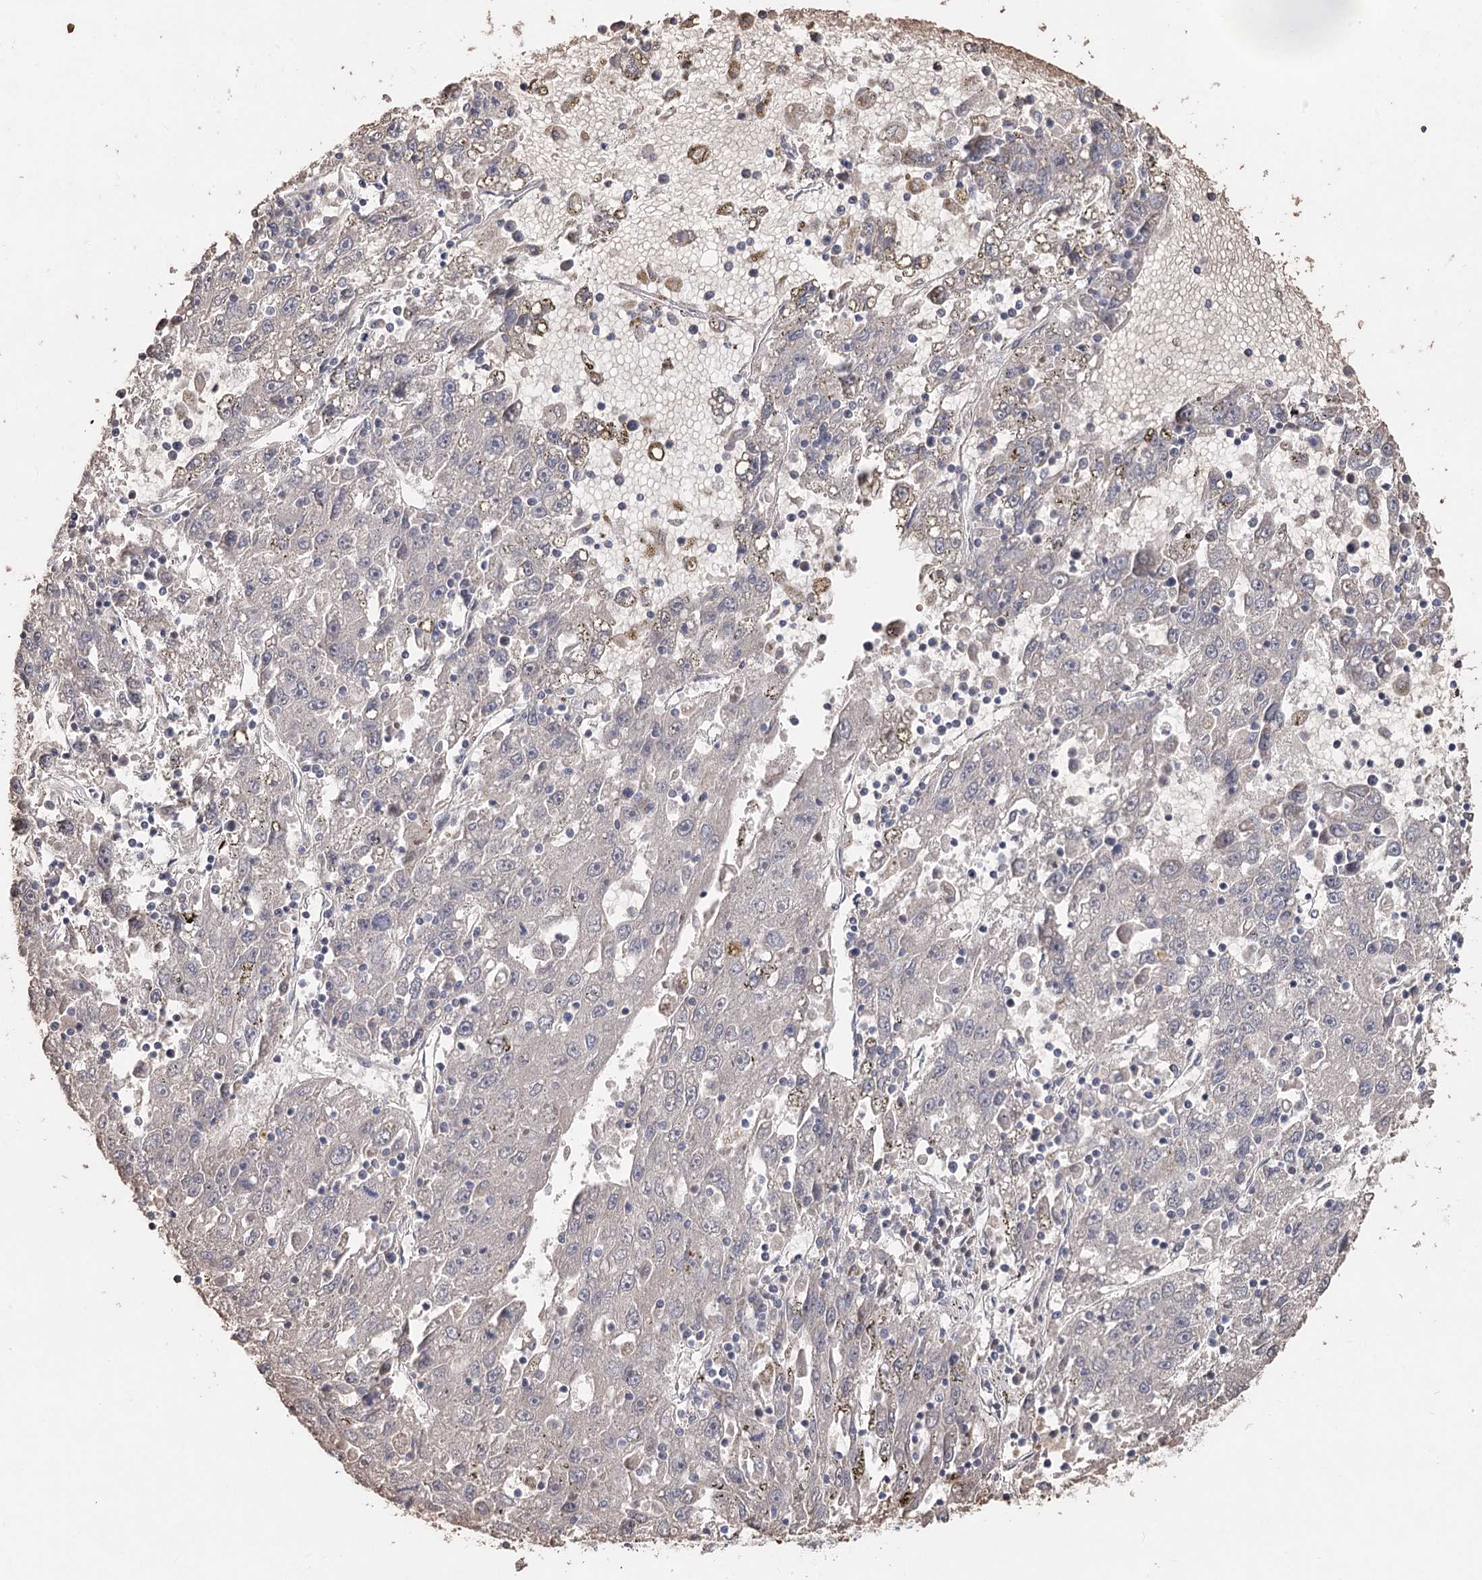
{"staining": {"intensity": "negative", "quantity": "none", "location": "none"}, "tissue": "liver cancer", "cell_type": "Tumor cells", "image_type": "cancer", "snomed": [{"axis": "morphology", "description": "Carcinoma, Hepatocellular, NOS"}, {"axis": "topography", "description": "Liver"}], "caption": "This micrograph is of liver cancer stained with immunohistochemistry (IHC) to label a protein in brown with the nuclei are counter-stained blue. There is no positivity in tumor cells.", "gene": "FBXO7", "patient": {"sex": "male", "age": 49}}